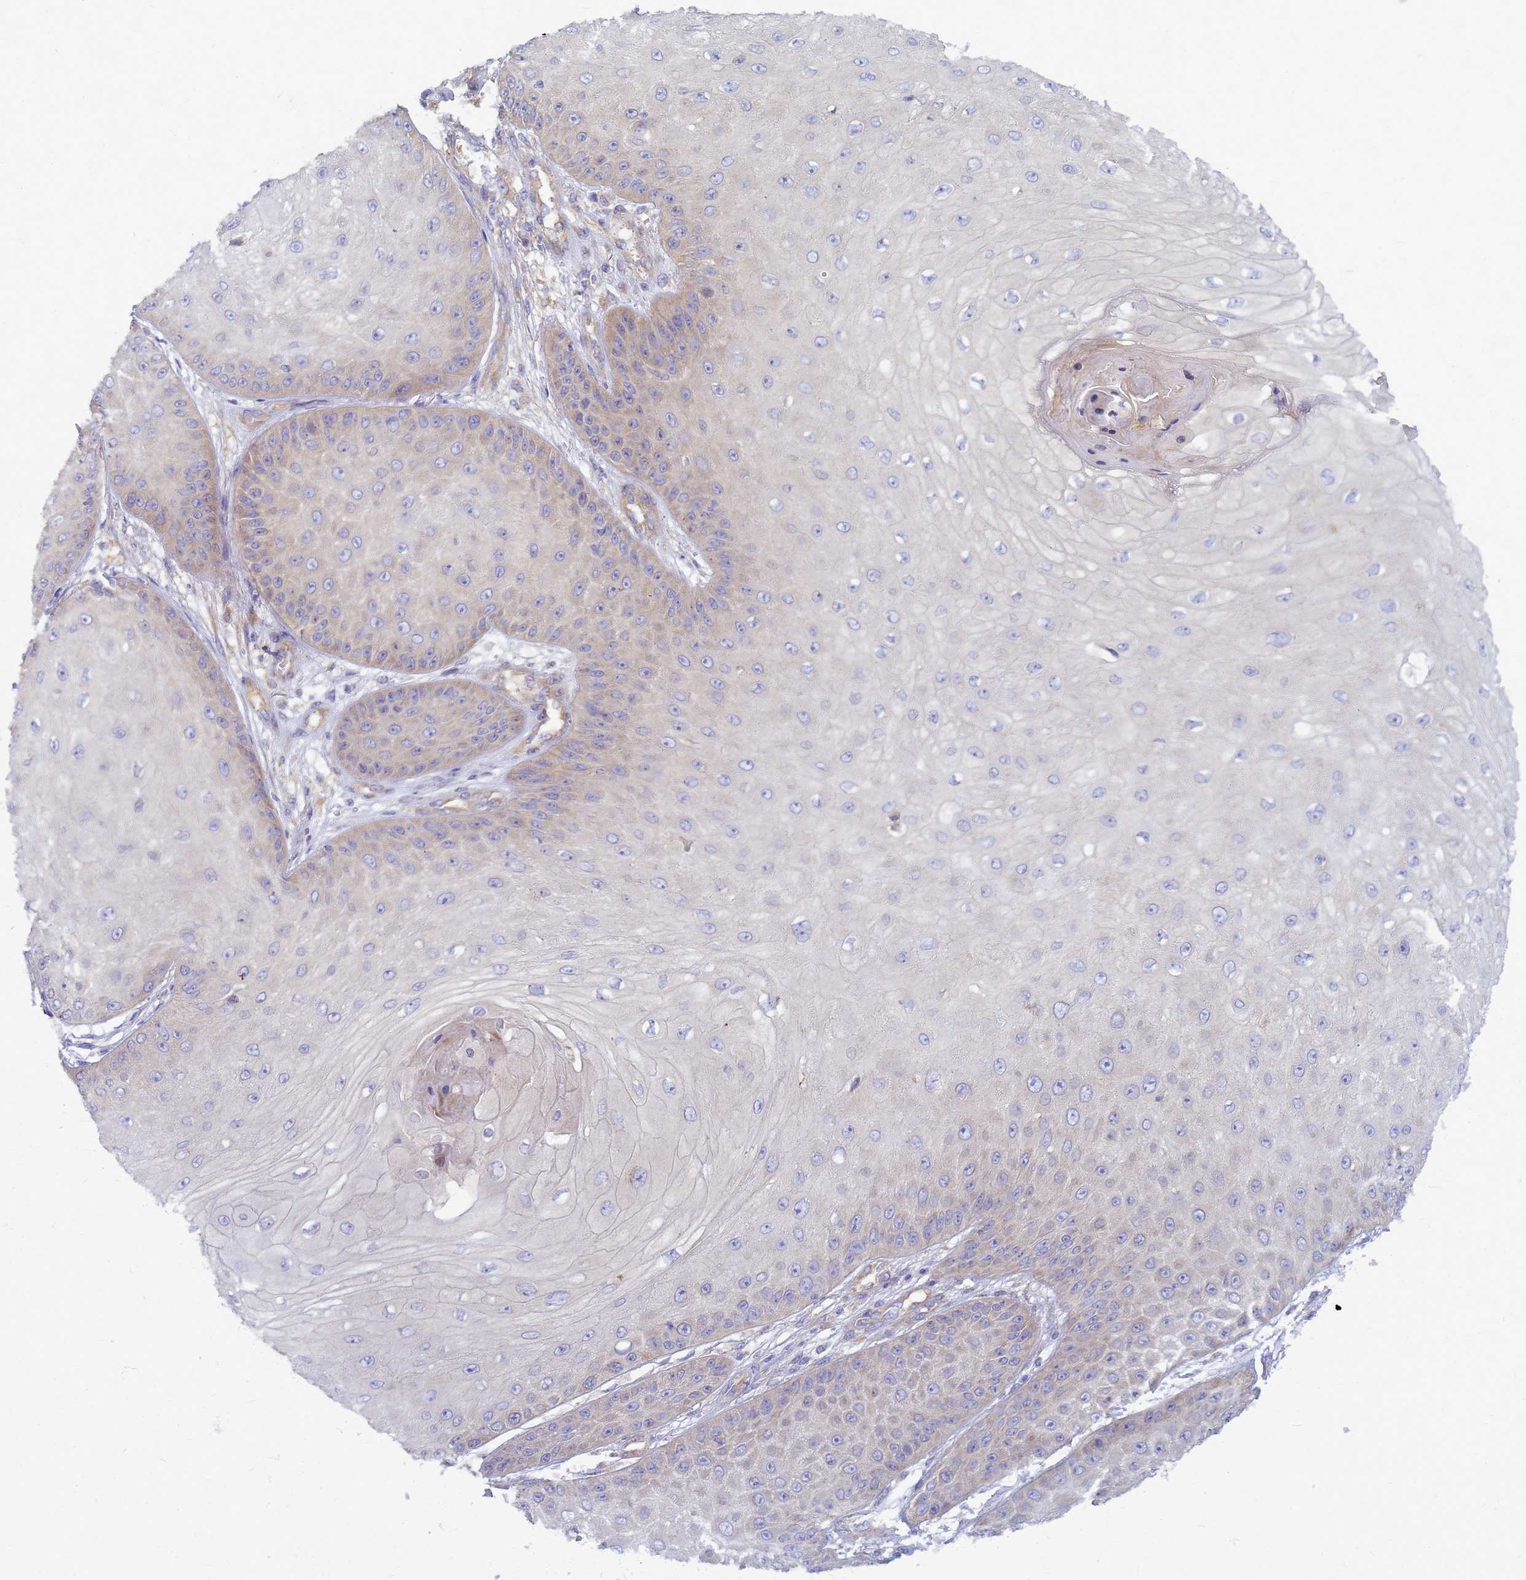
{"staining": {"intensity": "weak", "quantity": "<25%", "location": "cytoplasmic/membranous"}, "tissue": "skin cancer", "cell_type": "Tumor cells", "image_type": "cancer", "snomed": [{"axis": "morphology", "description": "Squamous cell carcinoma, NOS"}, {"axis": "topography", "description": "Skin"}], "caption": "Immunohistochemical staining of squamous cell carcinoma (skin) displays no significant staining in tumor cells. The staining is performed using DAB brown chromogen with nuclei counter-stained in using hematoxylin.", "gene": "EEA1", "patient": {"sex": "male", "age": 70}}